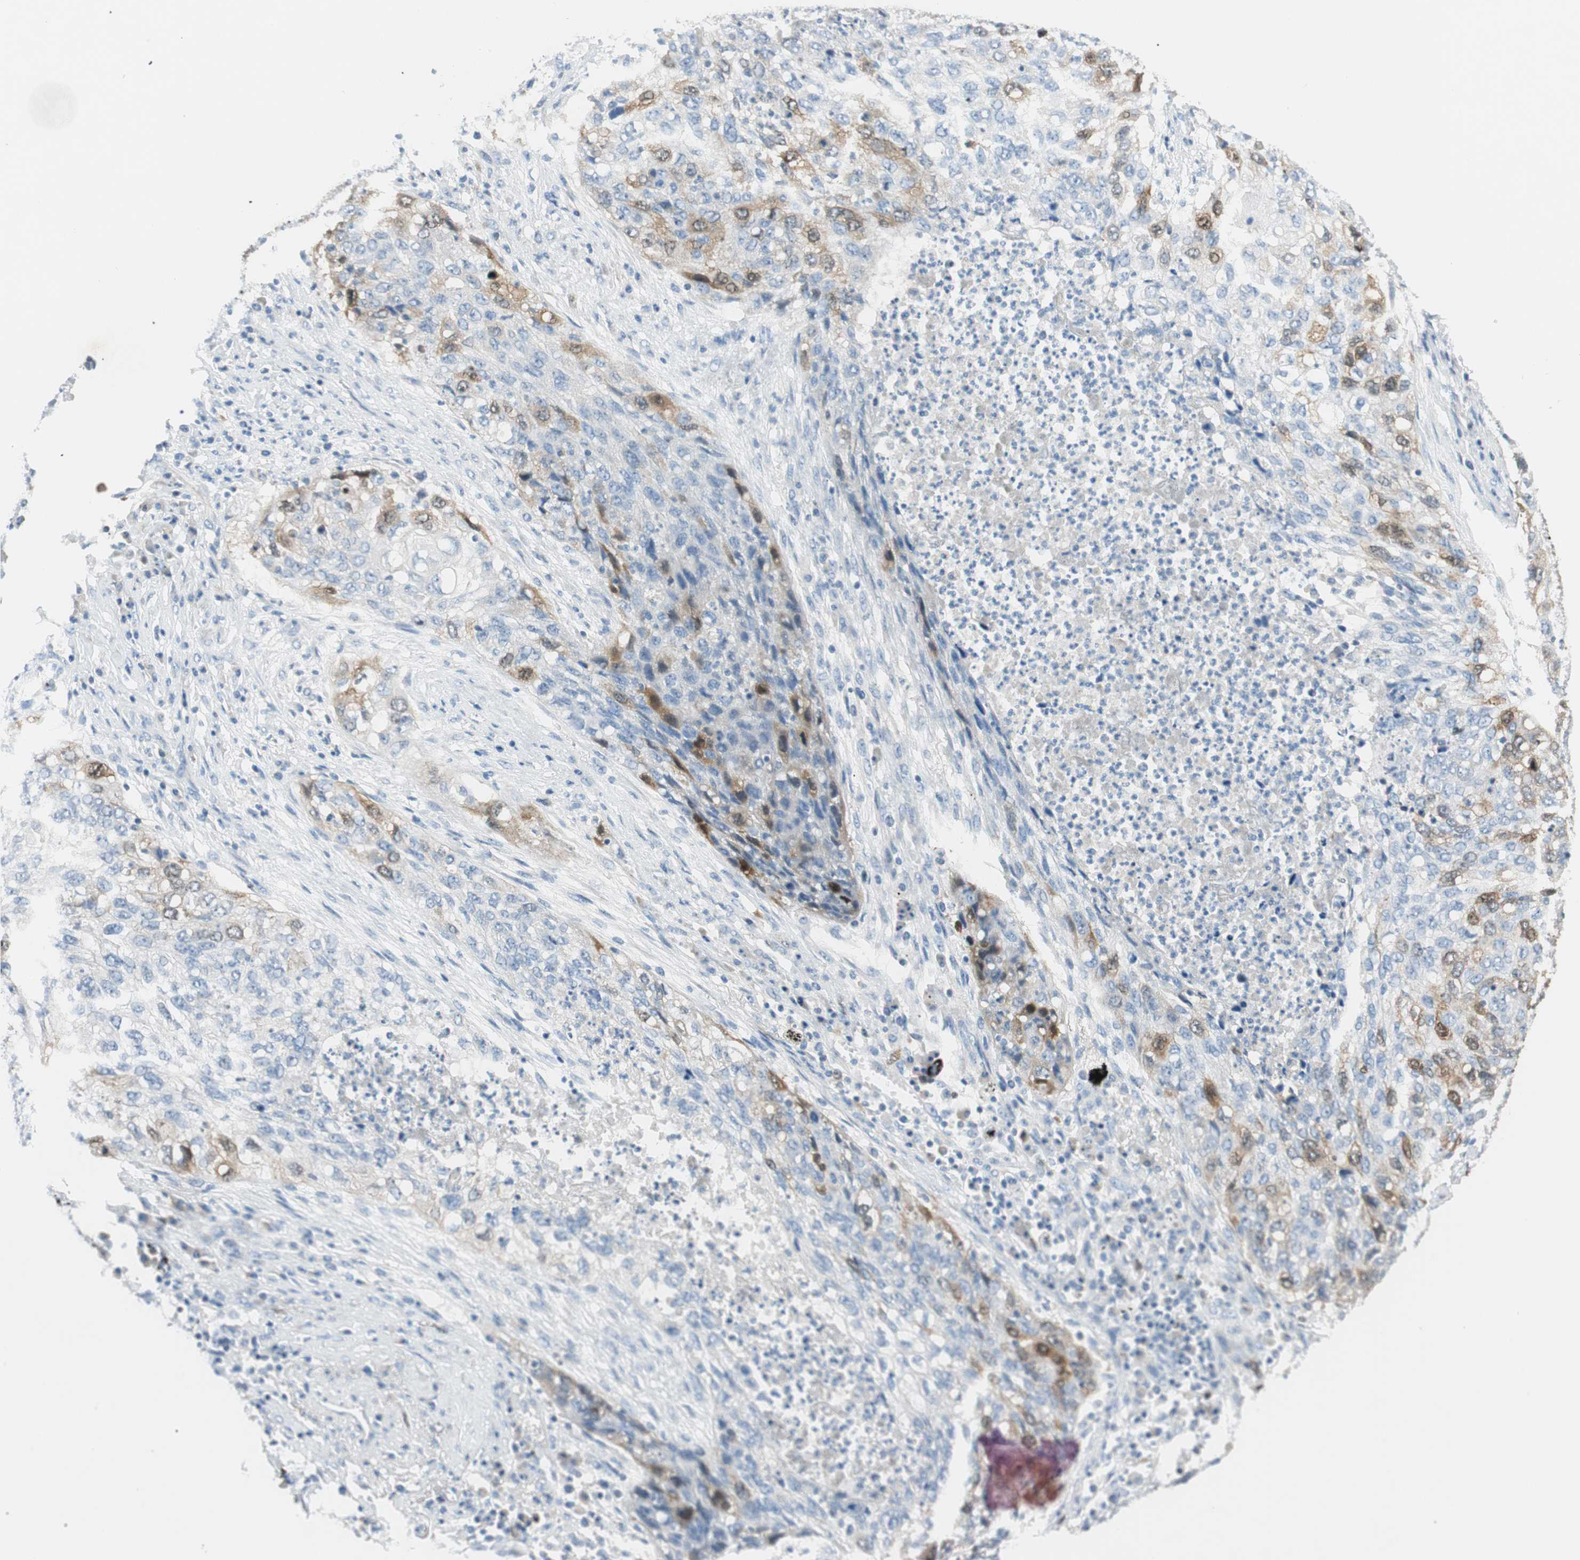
{"staining": {"intensity": "weak", "quantity": "<25%", "location": "cytoplasmic/membranous,nuclear"}, "tissue": "lung cancer", "cell_type": "Tumor cells", "image_type": "cancer", "snomed": [{"axis": "morphology", "description": "Squamous cell carcinoma, NOS"}, {"axis": "topography", "description": "Lung"}], "caption": "The histopathology image displays no staining of tumor cells in squamous cell carcinoma (lung).", "gene": "PTTG1", "patient": {"sex": "female", "age": 63}}